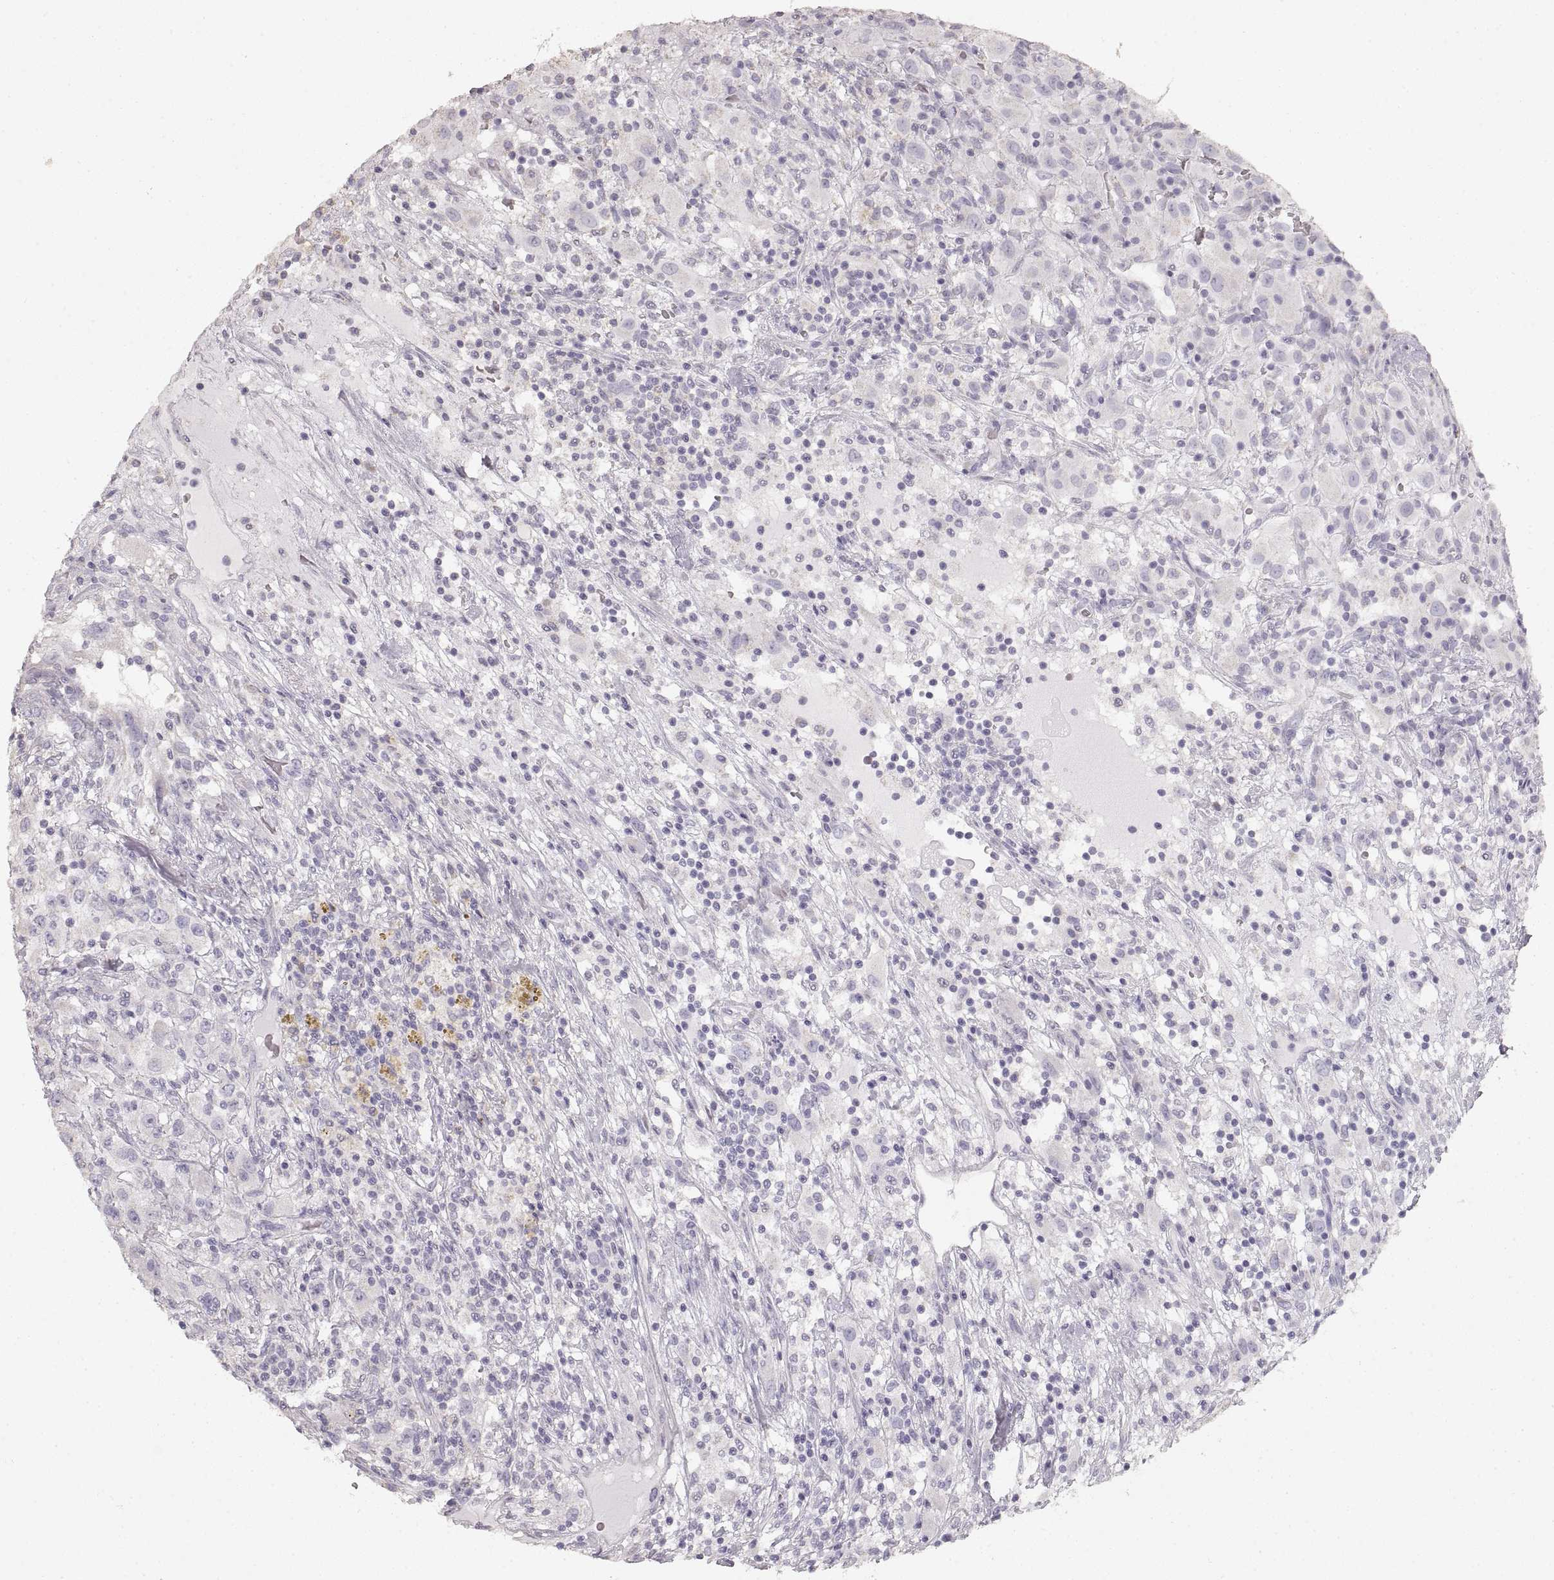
{"staining": {"intensity": "negative", "quantity": "none", "location": "none"}, "tissue": "renal cancer", "cell_type": "Tumor cells", "image_type": "cancer", "snomed": [{"axis": "morphology", "description": "Adenocarcinoma, NOS"}, {"axis": "topography", "description": "Kidney"}], "caption": "This is an immunohistochemistry (IHC) histopathology image of renal adenocarcinoma. There is no positivity in tumor cells.", "gene": "ZP3", "patient": {"sex": "female", "age": 67}}